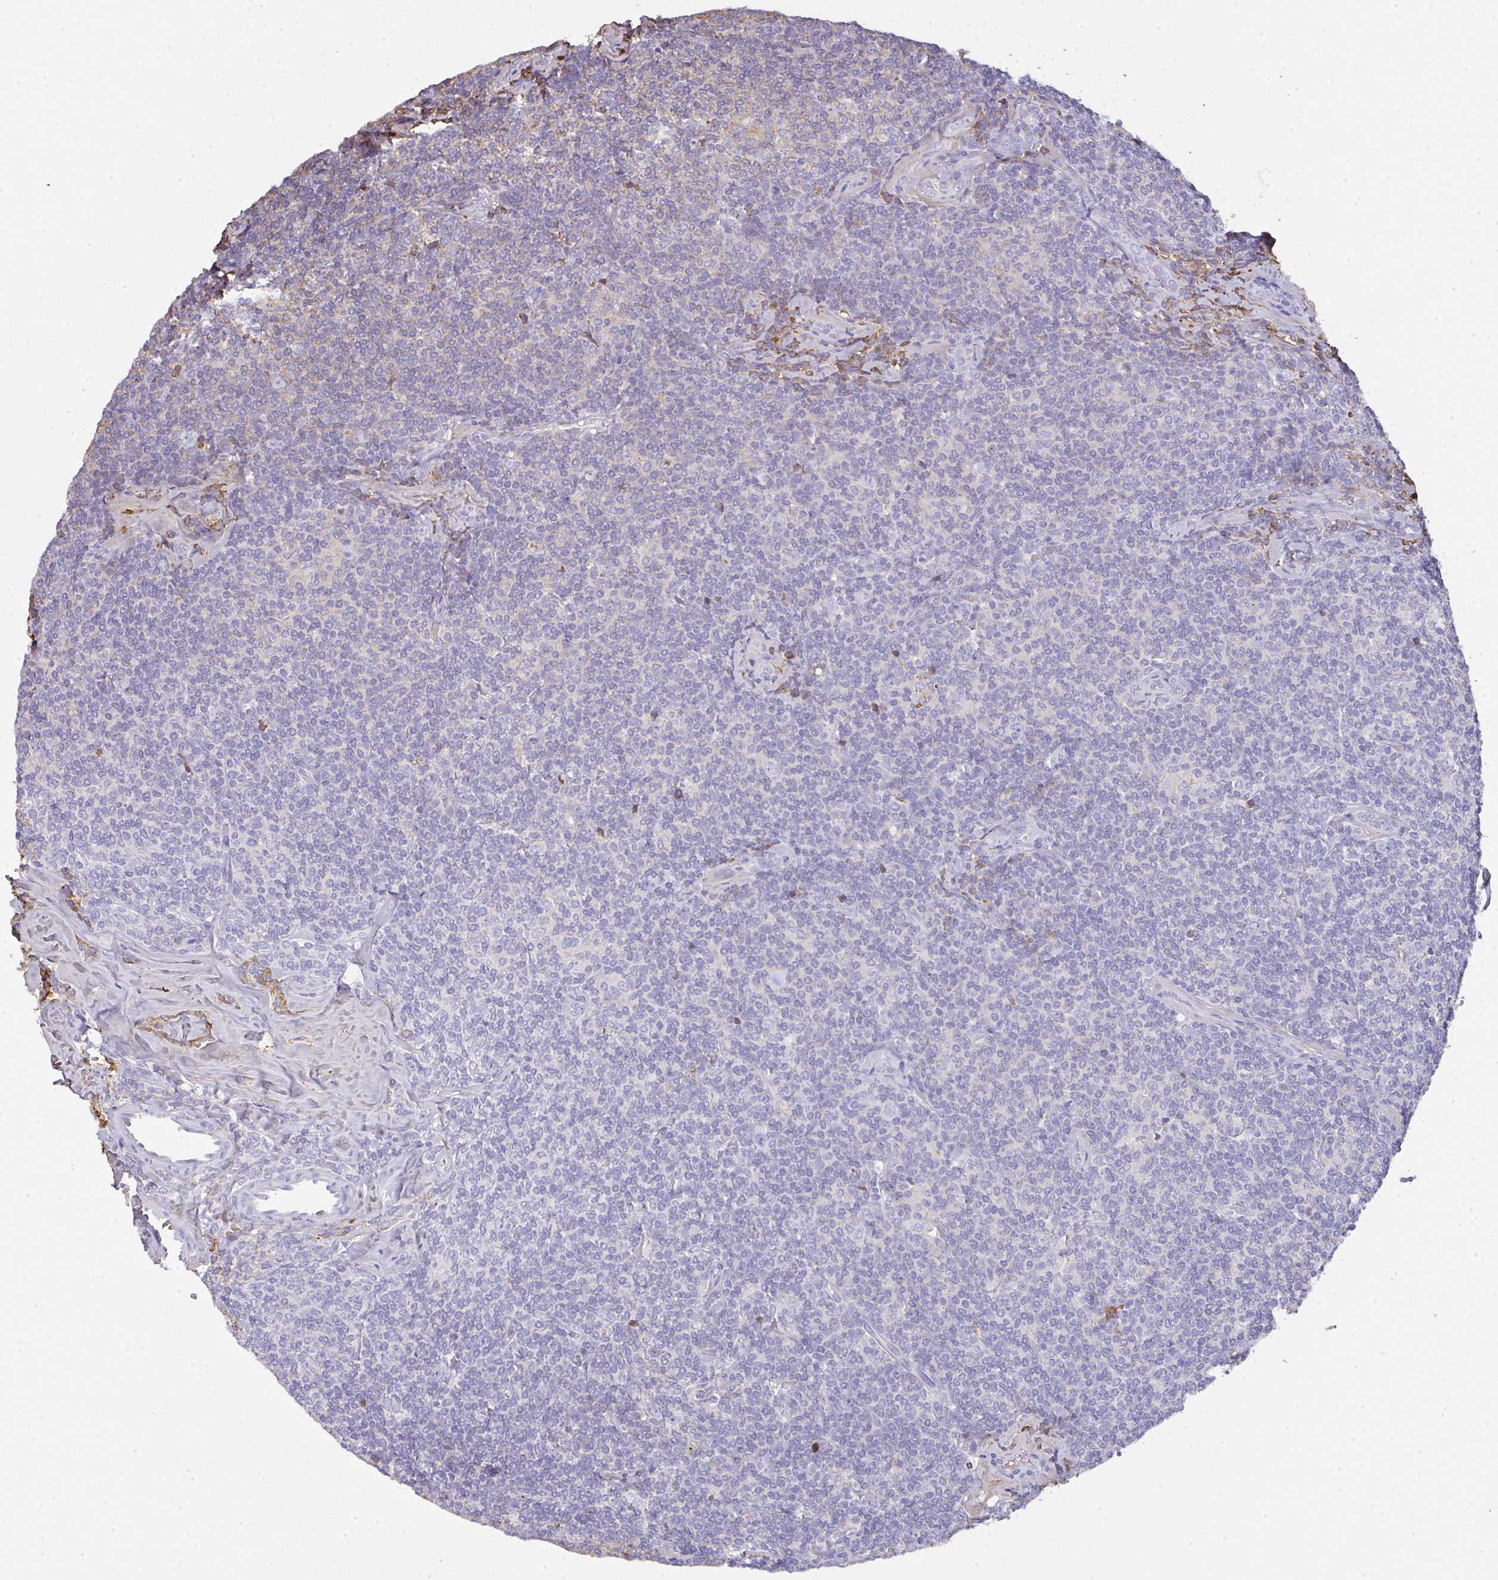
{"staining": {"intensity": "negative", "quantity": "none", "location": "none"}, "tissue": "lymphoma", "cell_type": "Tumor cells", "image_type": "cancer", "snomed": [{"axis": "morphology", "description": "Malignant lymphoma, non-Hodgkin's type, Low grade"}, {"axis": "topography", "description": "Lymph node"}], "caption": "Immunohistochemistry (IHC) histopathology image of neoplastic tissue: human lymphoma stained with DAB (3,3'-diaminobenzidine) shows no significant protein expression in tumor cells.", "gene": "SMYD5", "patient": {"sex": "female", "age": 56}}